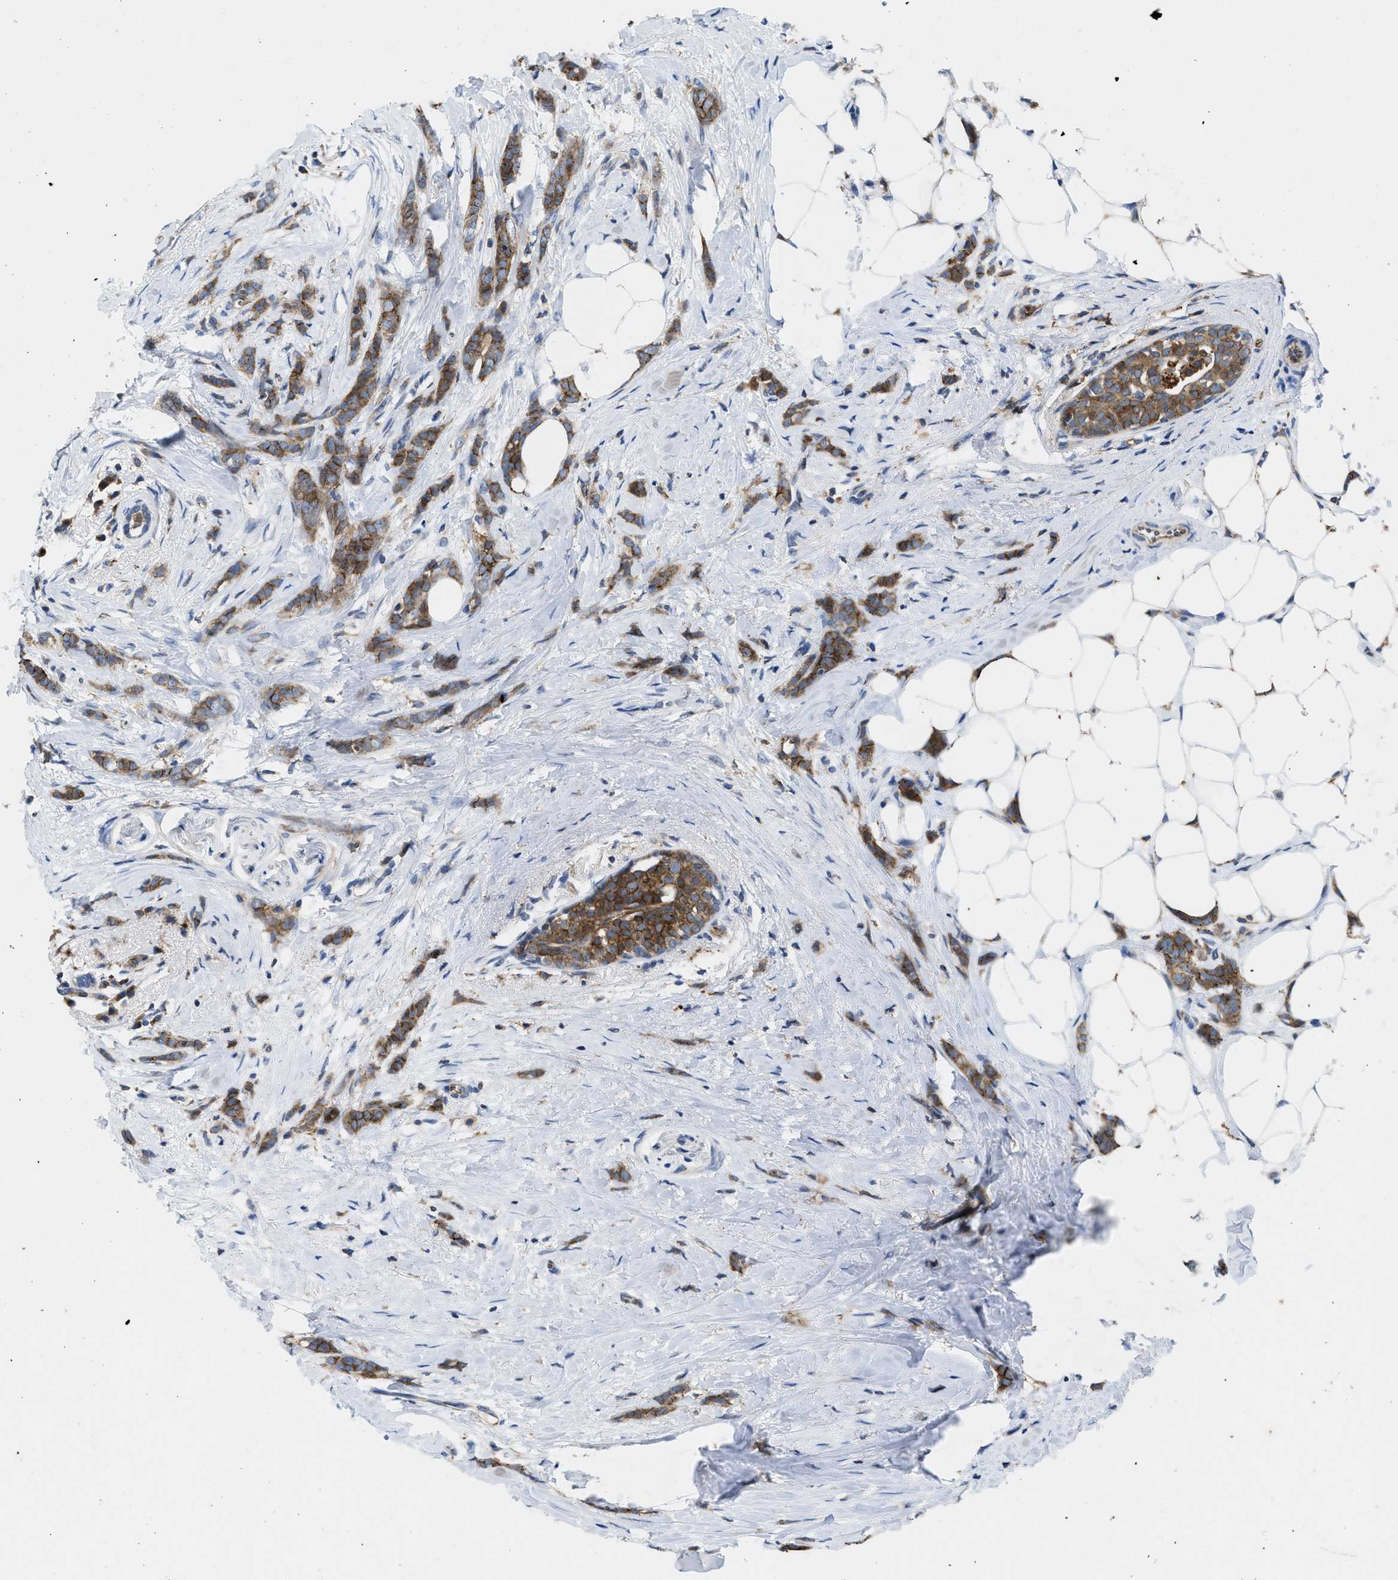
{"staining": {"intensity": "moderate", "quantity": ">75%", "location": "cytoplasmic/membranous"}, "tissue": "breast cancer", "cell_type": "Tumor cells", "image_type": "cancer", "snomed": [{"axis": "morphology", "description": "Lobular carcinoma, in situ"}, {"axis": "morphology", "description": "Lobular carcinoma"}, {"axis": "topography", "description": "Breast"}], "caption": "Breast cancer (lobular carcinoma in situ) stained for a protein demonstrates moderate cytoplasmic/membranous positivity in tumor cells.", "gene": "ENPP4", "patient": {"sex": "female", "age": 41}}